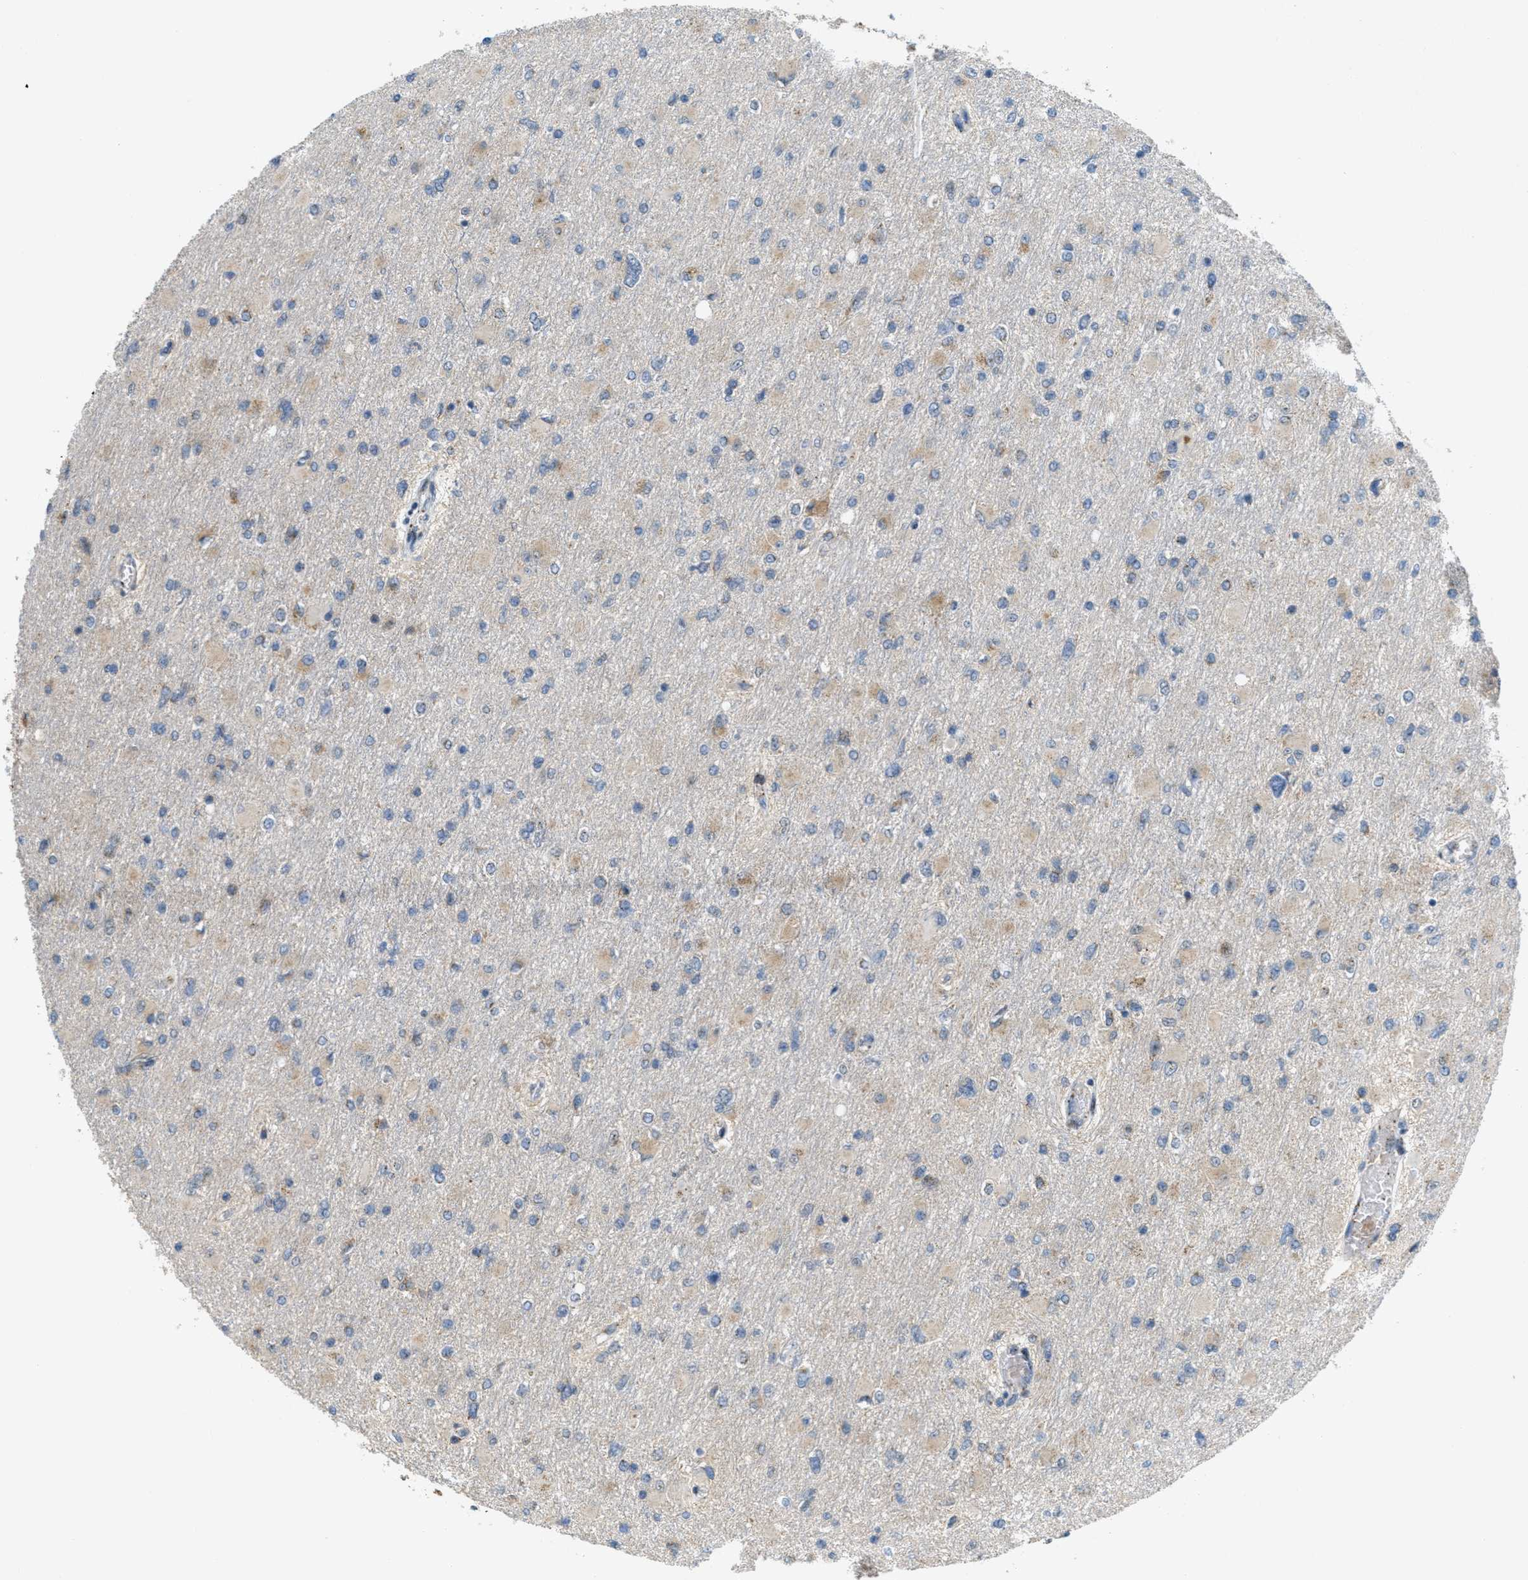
{"staining": {"intensity": "moderate", "quantity": "<25%", "location": "cytoplasmic/membranous"}, "tissue": "glioma", "cell_type": "Tumor cells", "image_type": "cancer", "snomed": [{"axis": "morphology", "description": "Glioma, malignant, High grade"}, {"axis": "topography", "description": "Cerebral cortex"}], "caption": "High-magnification brightfield microscopy of malignant high-grade glioma stained with DAB (brown) and counterstained with hematoxylin (blue). tumor cells exhibit moderate cytoplasmic/membranous expression is identified in about<25% of cells.", "gene": "ZFPL1", "patient": {"sex": "female", "age": 36}}